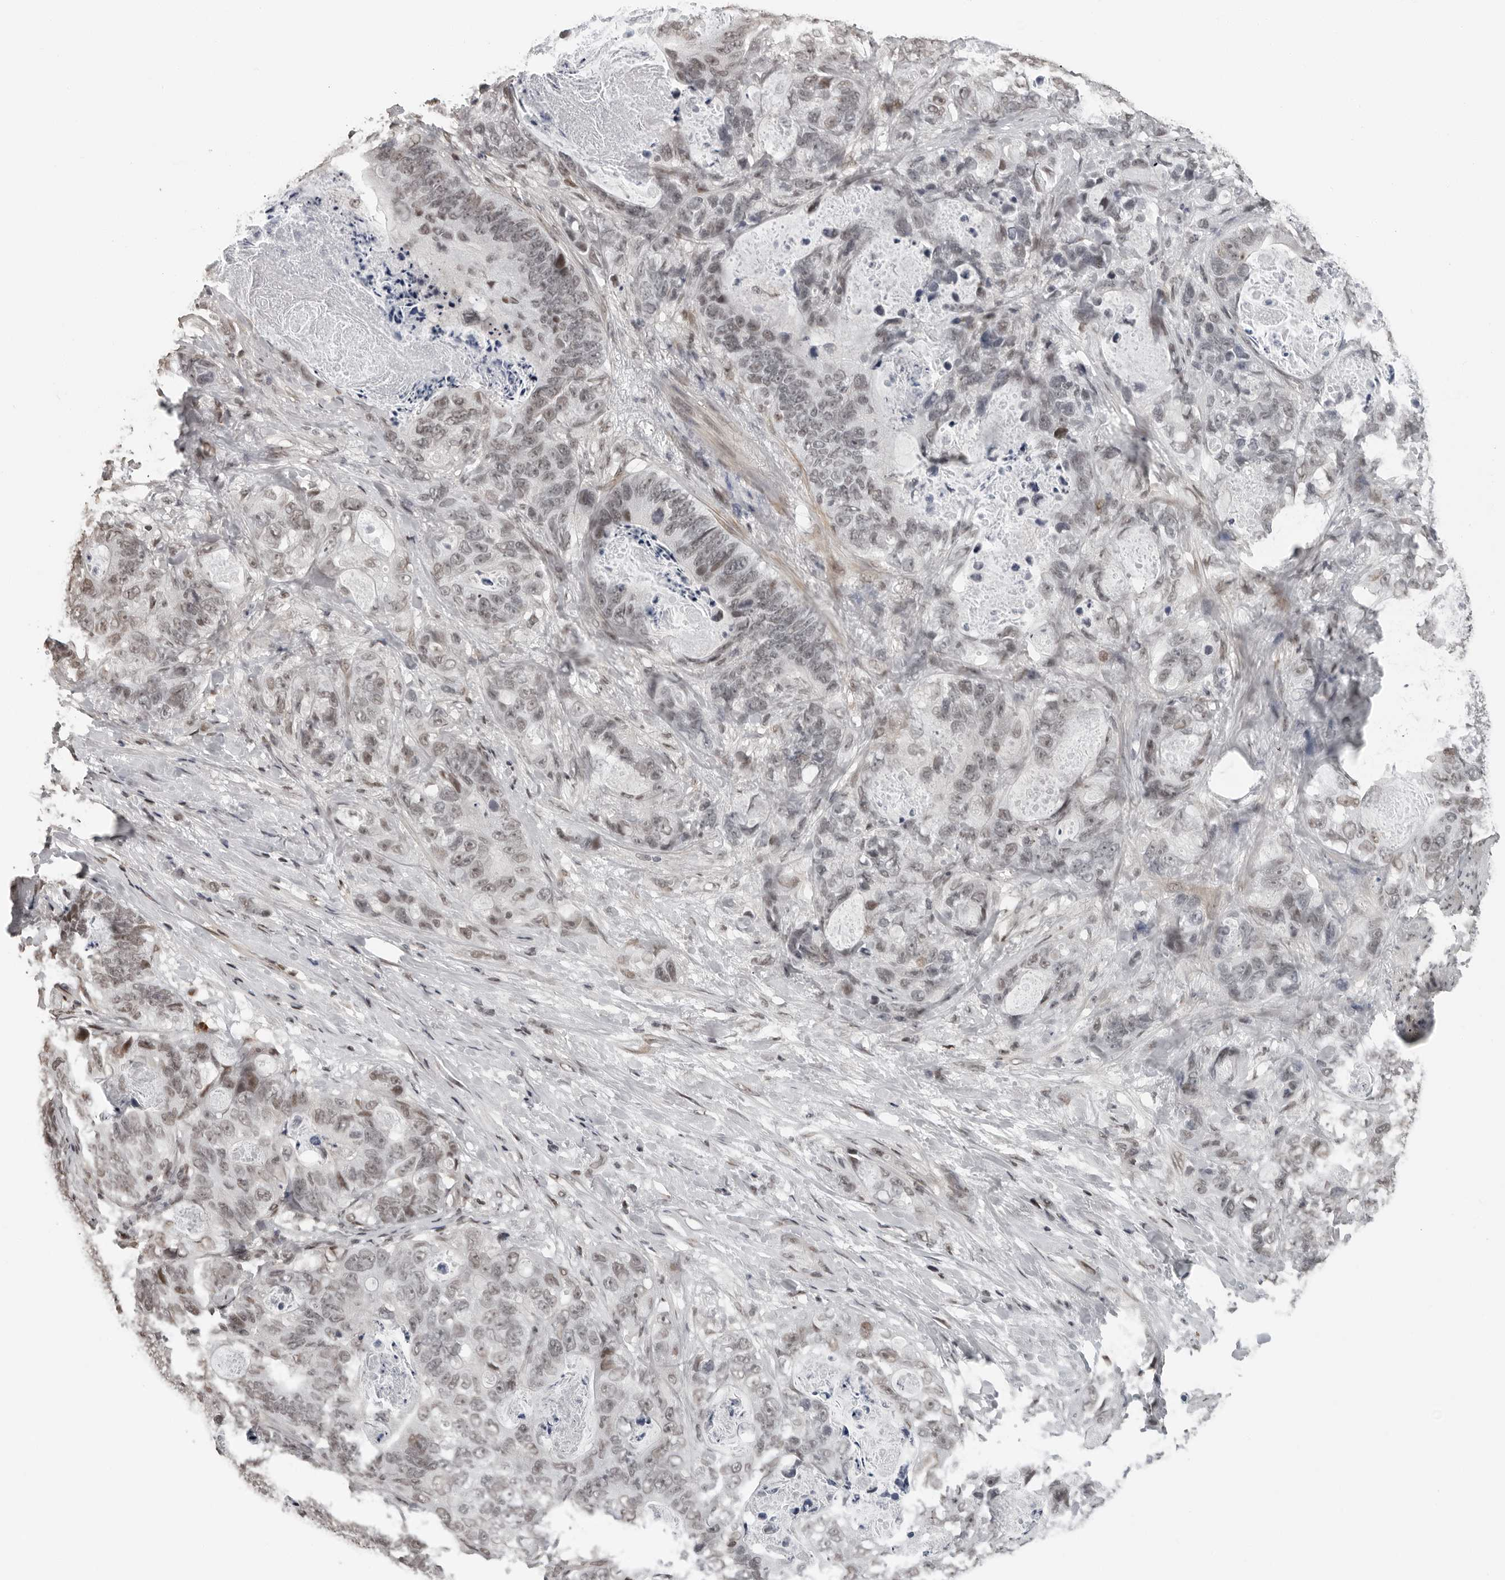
{"staining": {"intensity": "moderate", "quantity": "<25%", "location": "nuclear"}, "tissue": "stomach cancer", "cell_type": "Tumor cells", "image_type": "cancer", "snomed": [{"axis": "morphology", "description": "Normal tissue, NOS"}, {"axis": "morphology", "description": "Adenocarcinoma, NOS"}, {"axis": "topography", "description": "Stomach"}], "caption": "Human stomach adenocarcinoma stained with a brown dye reveals moderate nuclear positive staining in approximately <25% of tumor cells.", "gene": "ORC1", "patient": {"sex": "female", "age": 89}}